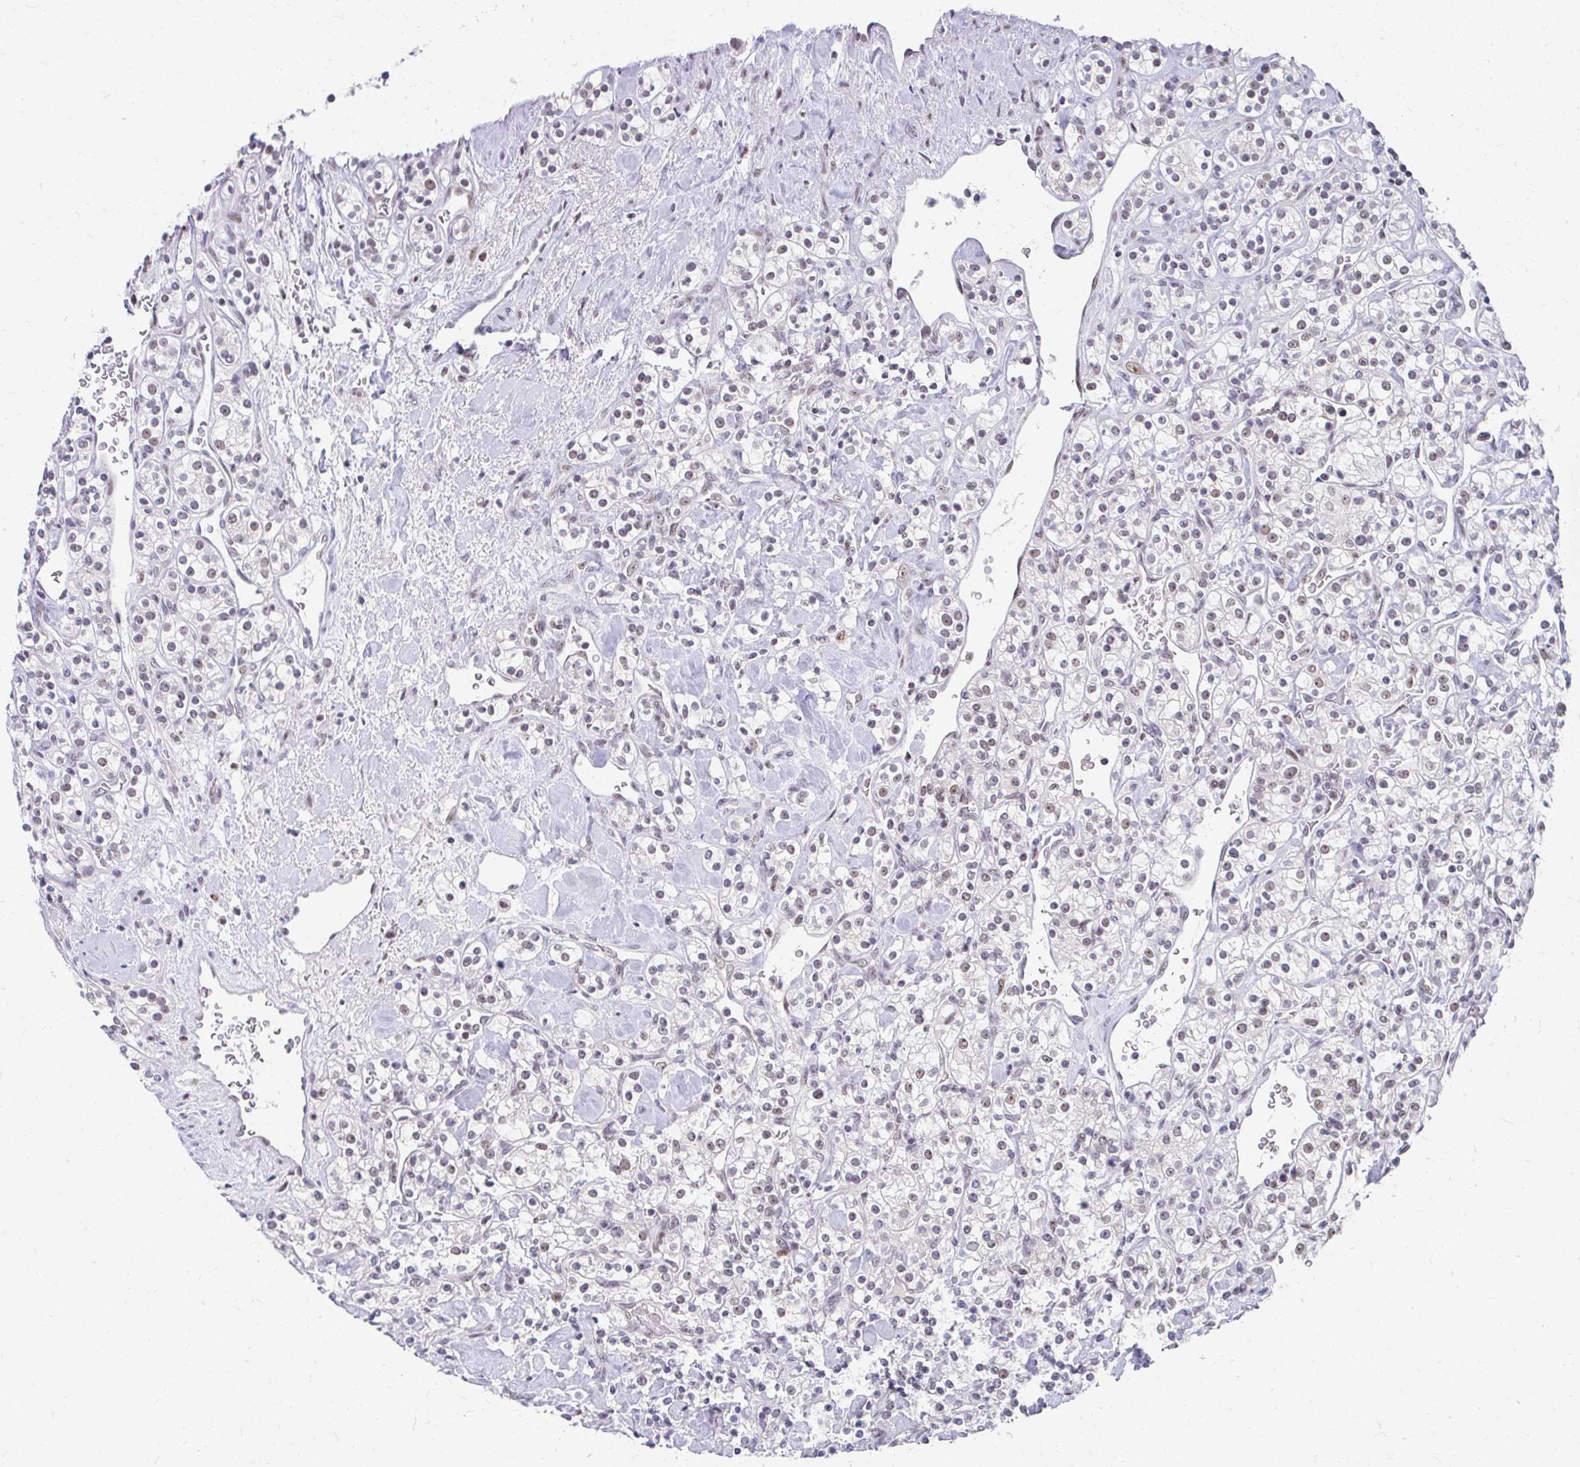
{"staining": {"intensity": "weak", "quantity": "<25%", "location": "nuclear"}, "tissue": "renal cancer", "cell_type": "Tumor cells", "image_type": "cancer", "snomed": [{"axis": "morphology", "description": "Adenocarcinoma, NOS"}, {"axis": "topography", "description": "Kidney"}], "caption": "Immunohistochemistry of human renal cancer (adenocarcinoma) displays no positivity in tumor cells.", "gene": "GTF2H1", "patient": {"sex": "male", "age": 77}}